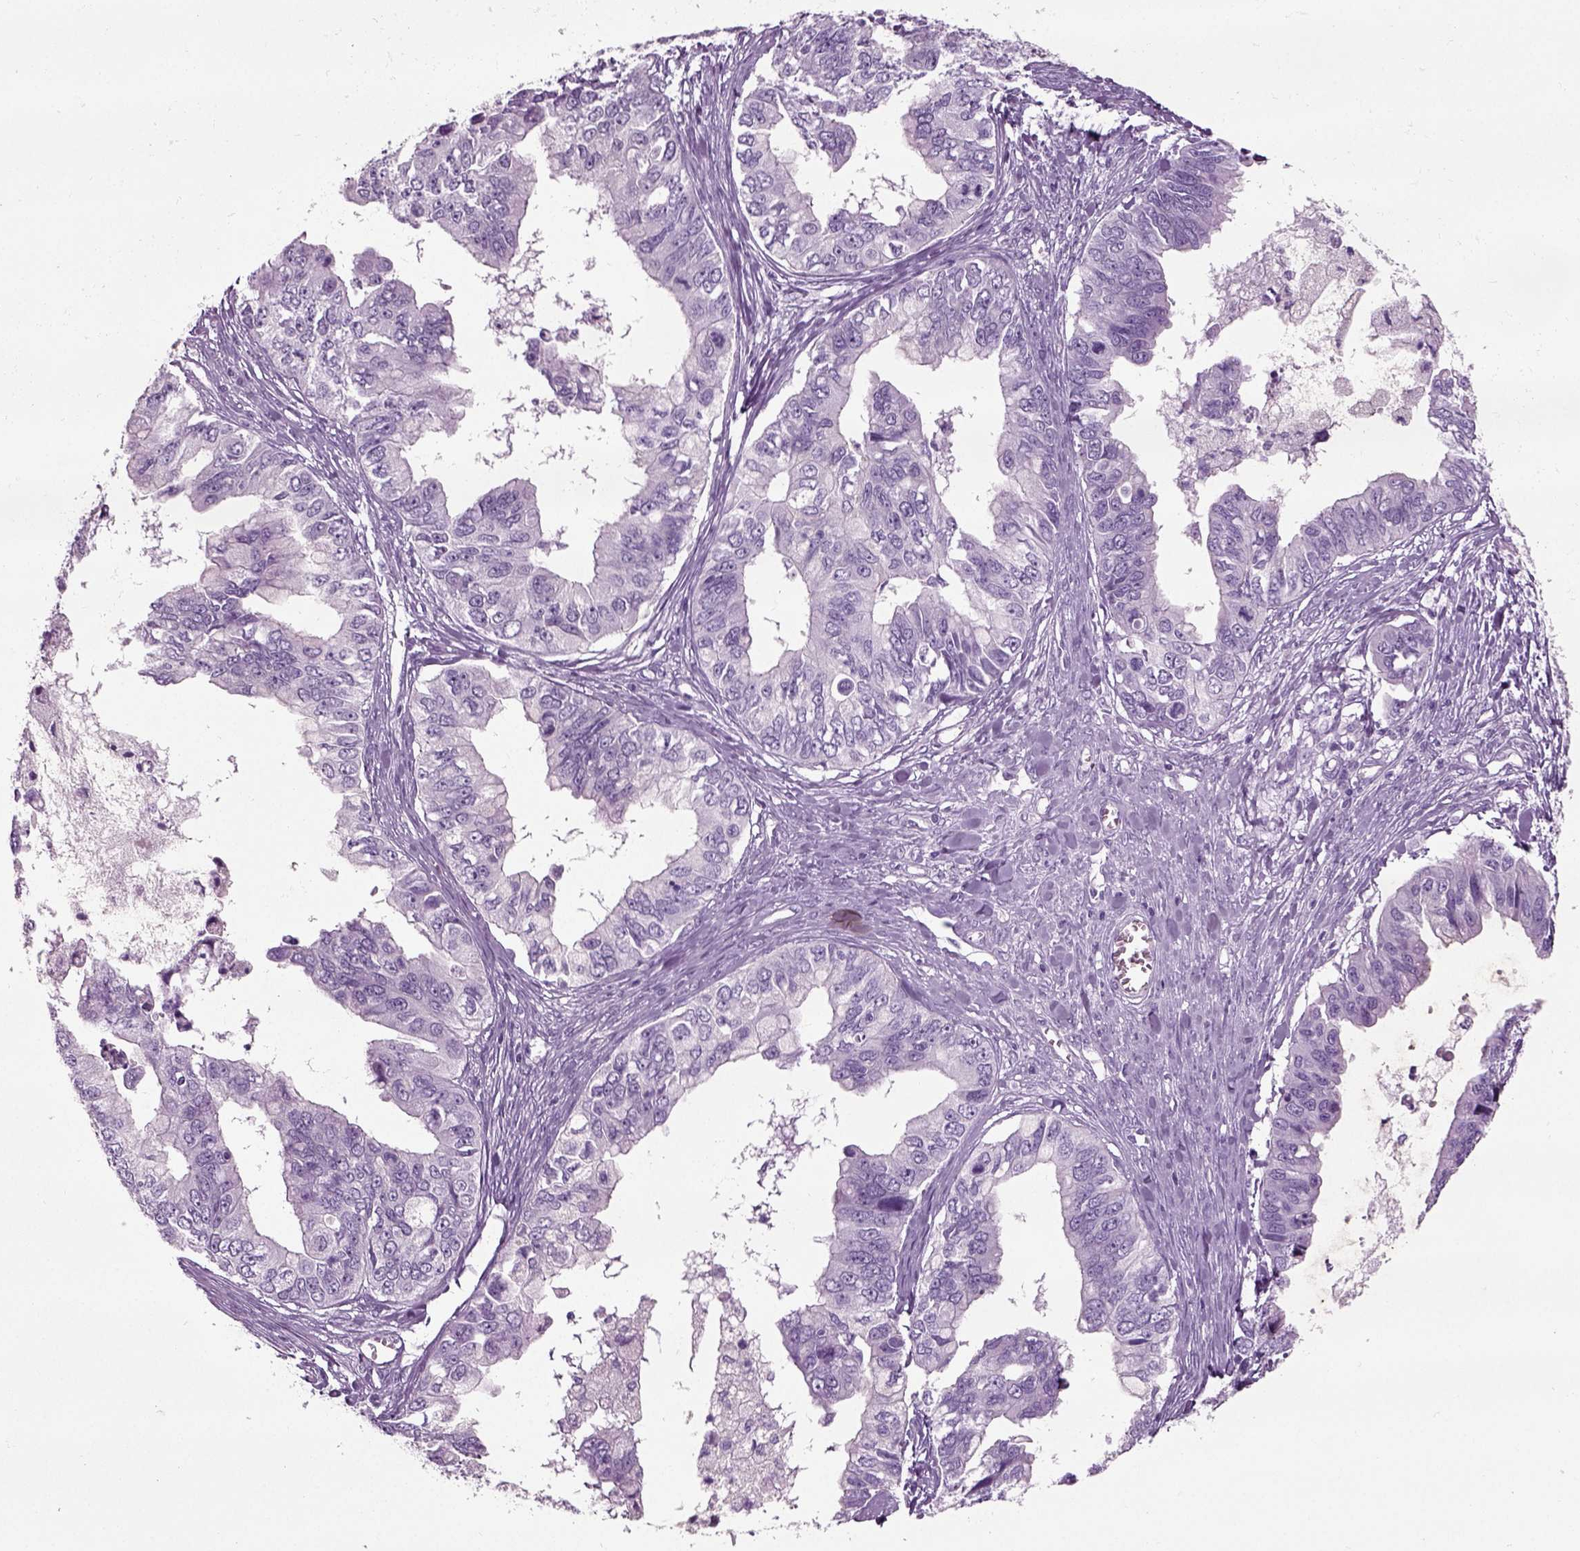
{"staining": {"intensity": "negative", "quantity": "none", "location": "none"}, "tissue": "ovarian cancer", "cell_type": "Tumor cells", "image_type": "cancer", "snomed": [{"axis": "morphology", "description": "Cystadenocarcinoma, mucinous, NOS"}, {"axis": "topography", "description": "Ovary"}], "caption": "Ovarian cancer (mucinous cystadenocarcinoma) was stained to show a protein in brown. There is no significant staining in tumor cells.", "gene": "CRABP1", "patient": {"sex": "female", "age": 76}}